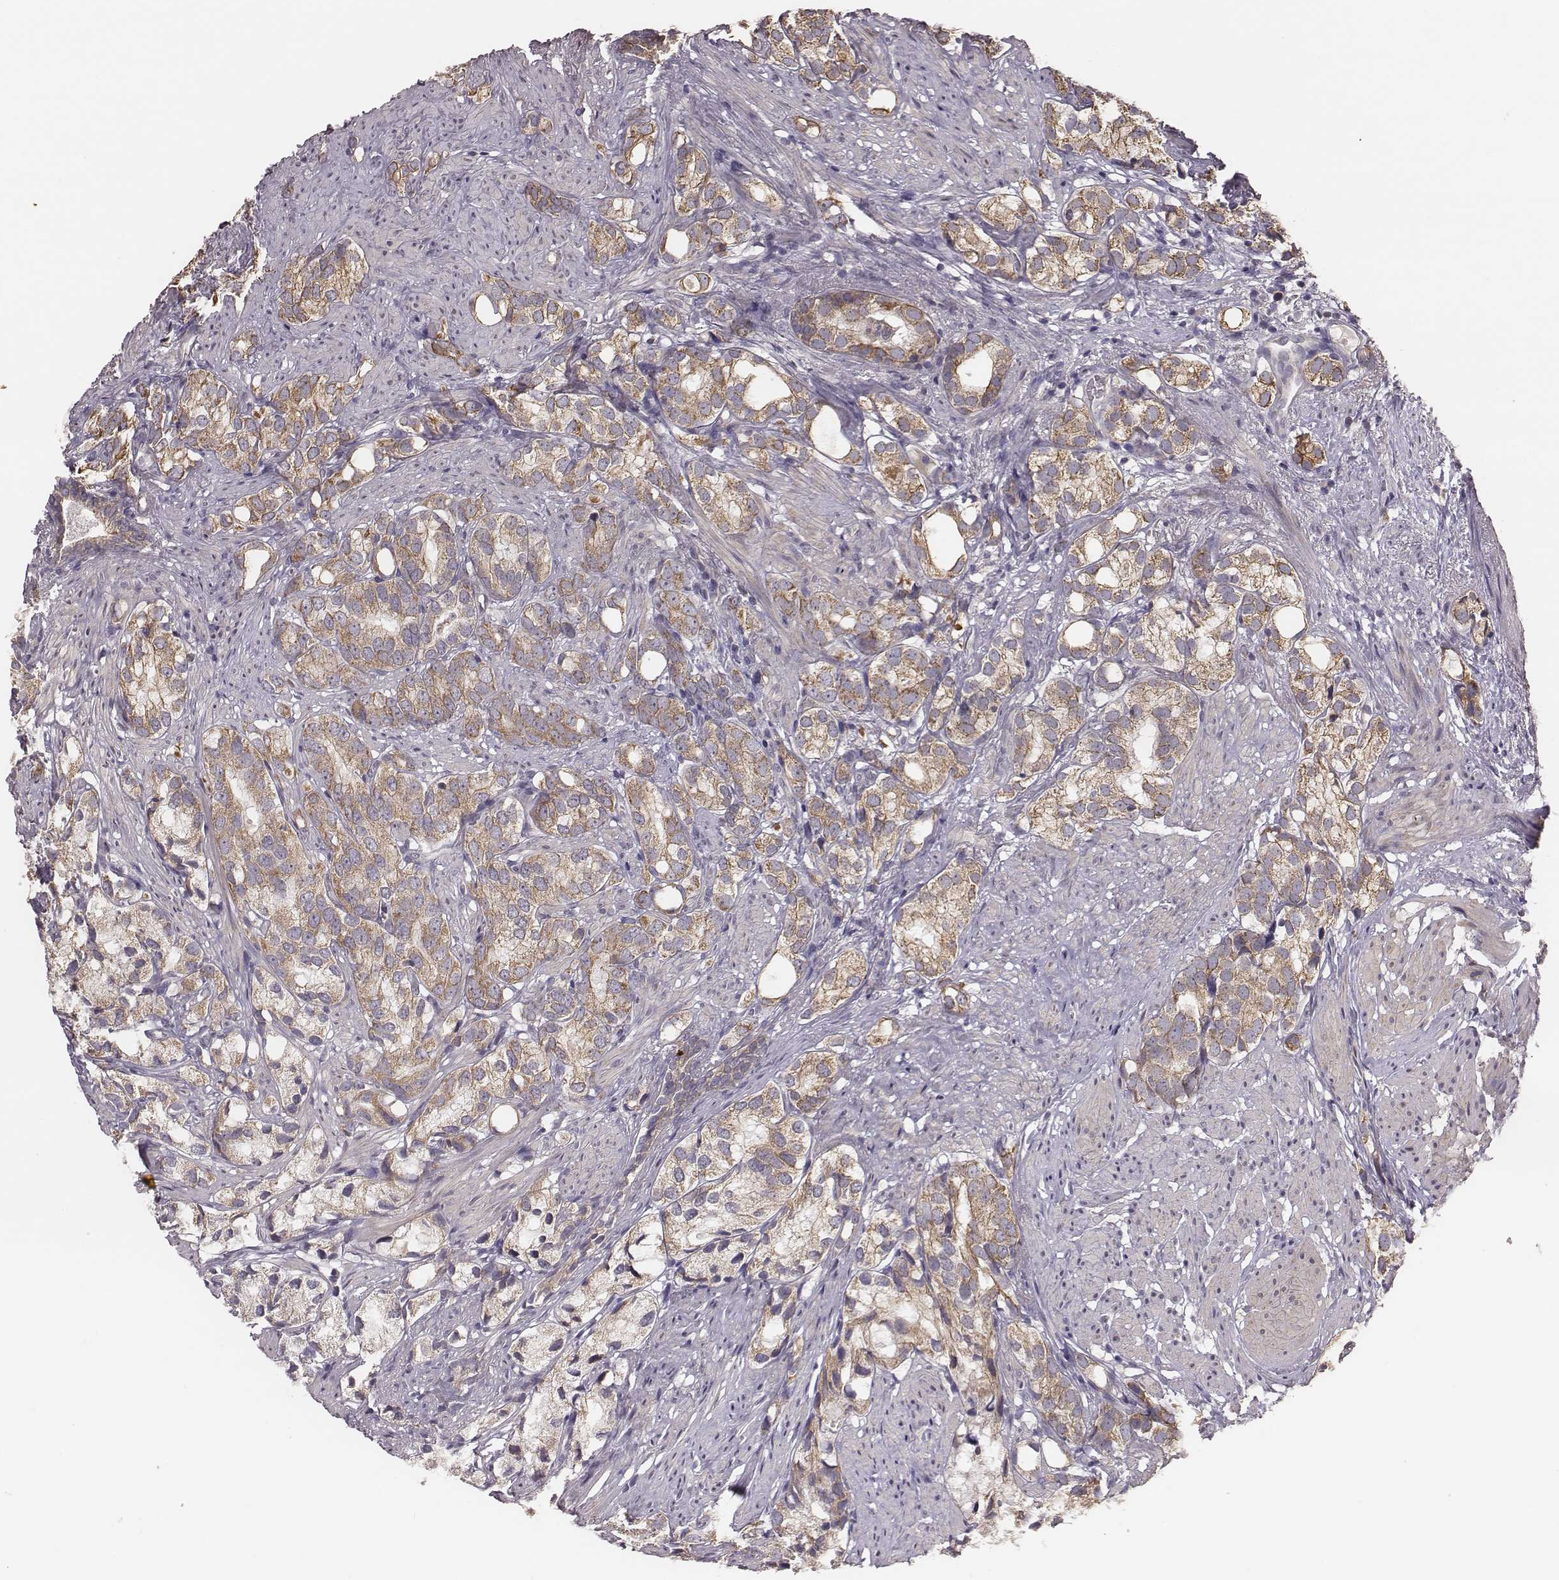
{"staining": {"intensity": "moderate", "quantity": ">75%", "location": "cytoplasmic/membranous"}, "tissue": "prostate cancer", "cell_type": "Tumor cells", "image_type": "cancer", "snomed": [{"axis": "morphology", "description": "Adenocarcinoma, High grade"}, {"axis": "topography", "description": "Prostate"}], "caption": "The immunohistochemical stain highlights moderate cytoplasmic/membranous staining in tumor cells of adenocarcinoma (high-grade) (prostate) tissue. (DAB (3,3'-diaminobenzidine) IHC, brown staining for protein, blue staining for nuclei).", "gene": "HAVCR1", "patient": {"sex": "male", "age": 82}}